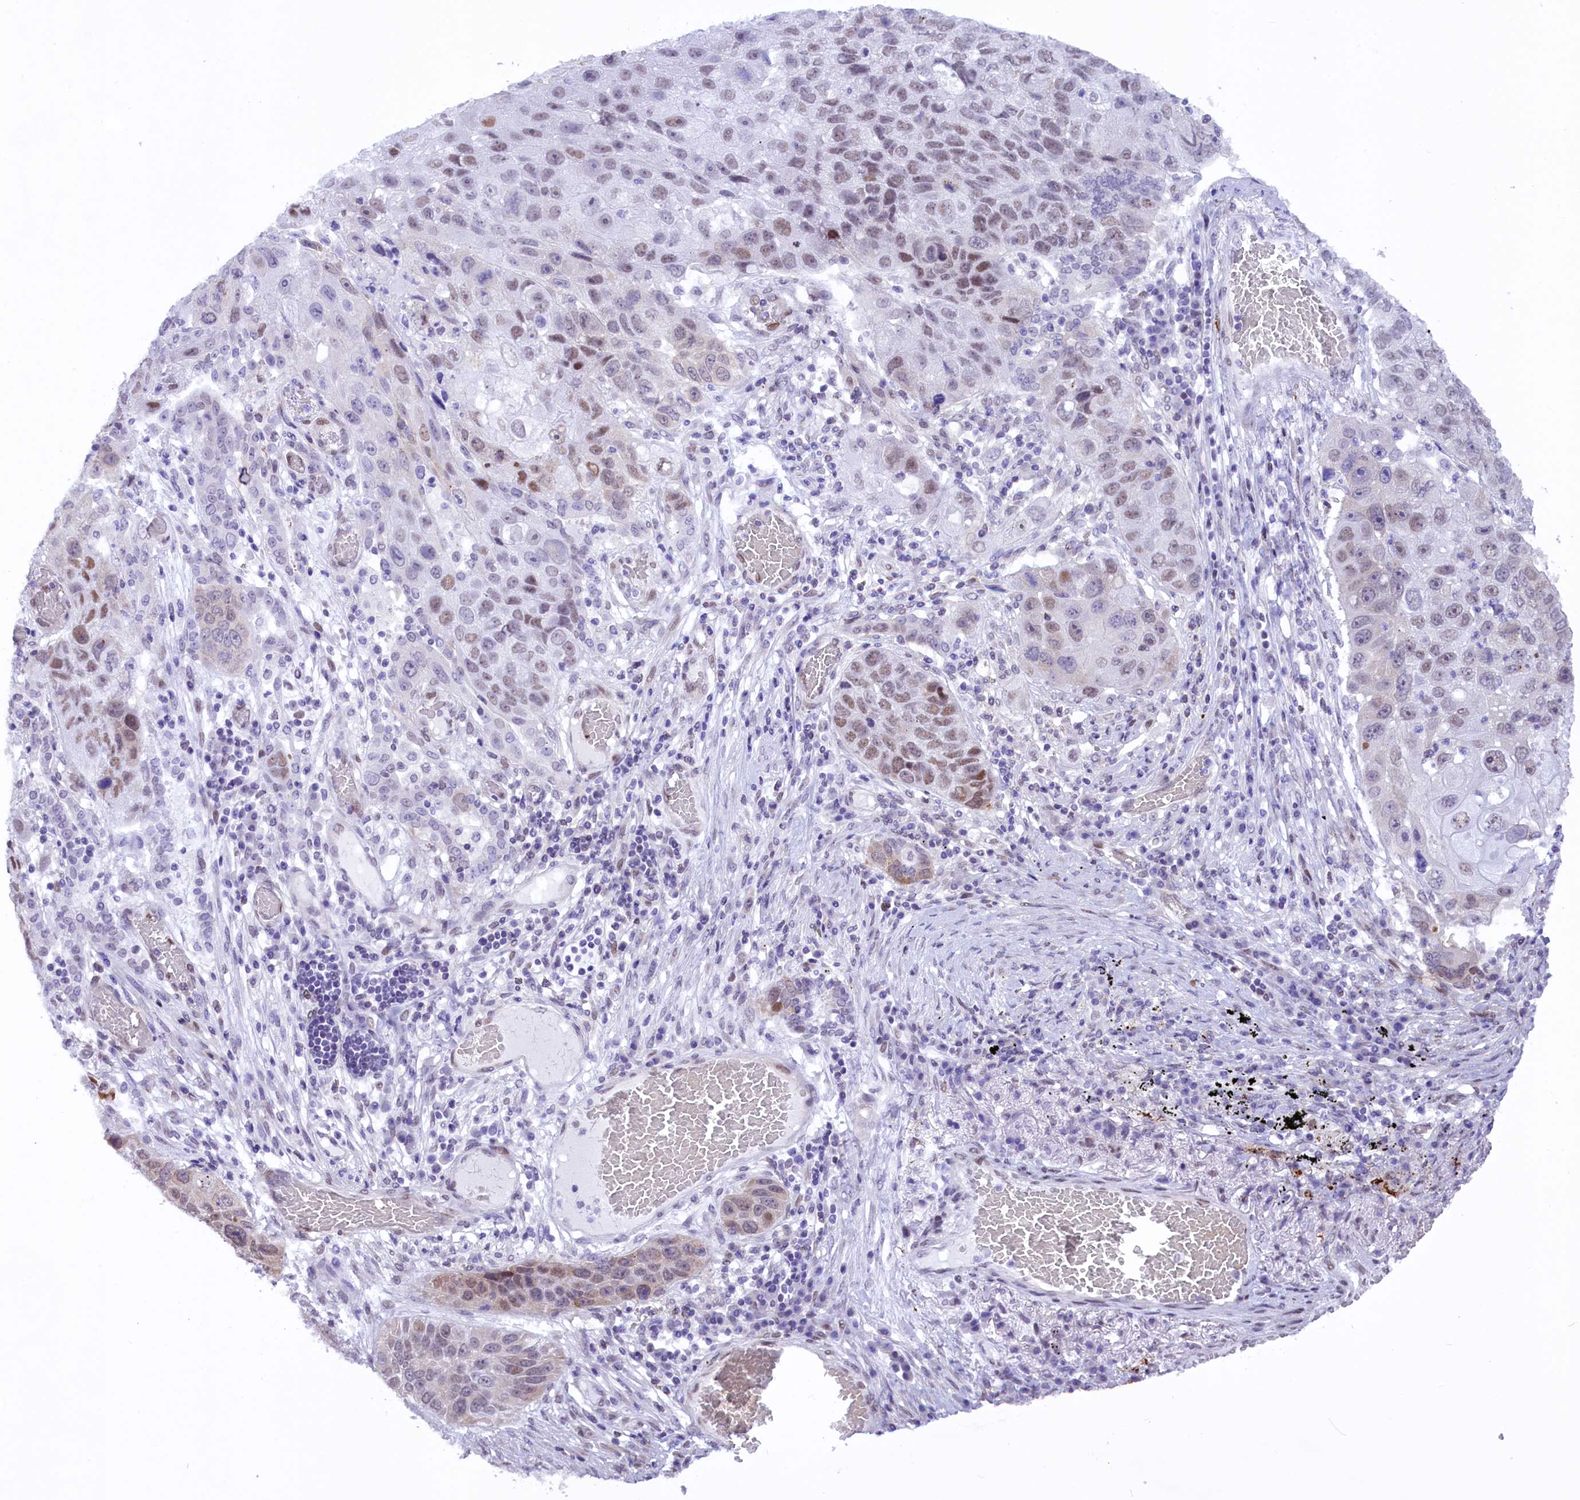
{"staining": {"intensity": "moderate", "quantity": "<25%", "location": "nuclear"}, "tissue": "lung cancer", "cell_type": "Tumor cells", "image_type": "cancer", "snomed": [{"axis": "morphology", "description": "Squamous cell carcinoma, NOS"}, {"axis": "topography", "description": "Lung"}], "caption": "An image of squamous cell carcinoma (lung) stained for a protein displays moderate nuclear brown staining in tumor cells.", "gene": "RPS6KB1", "patient": {"sex": "male", "age": 61}}